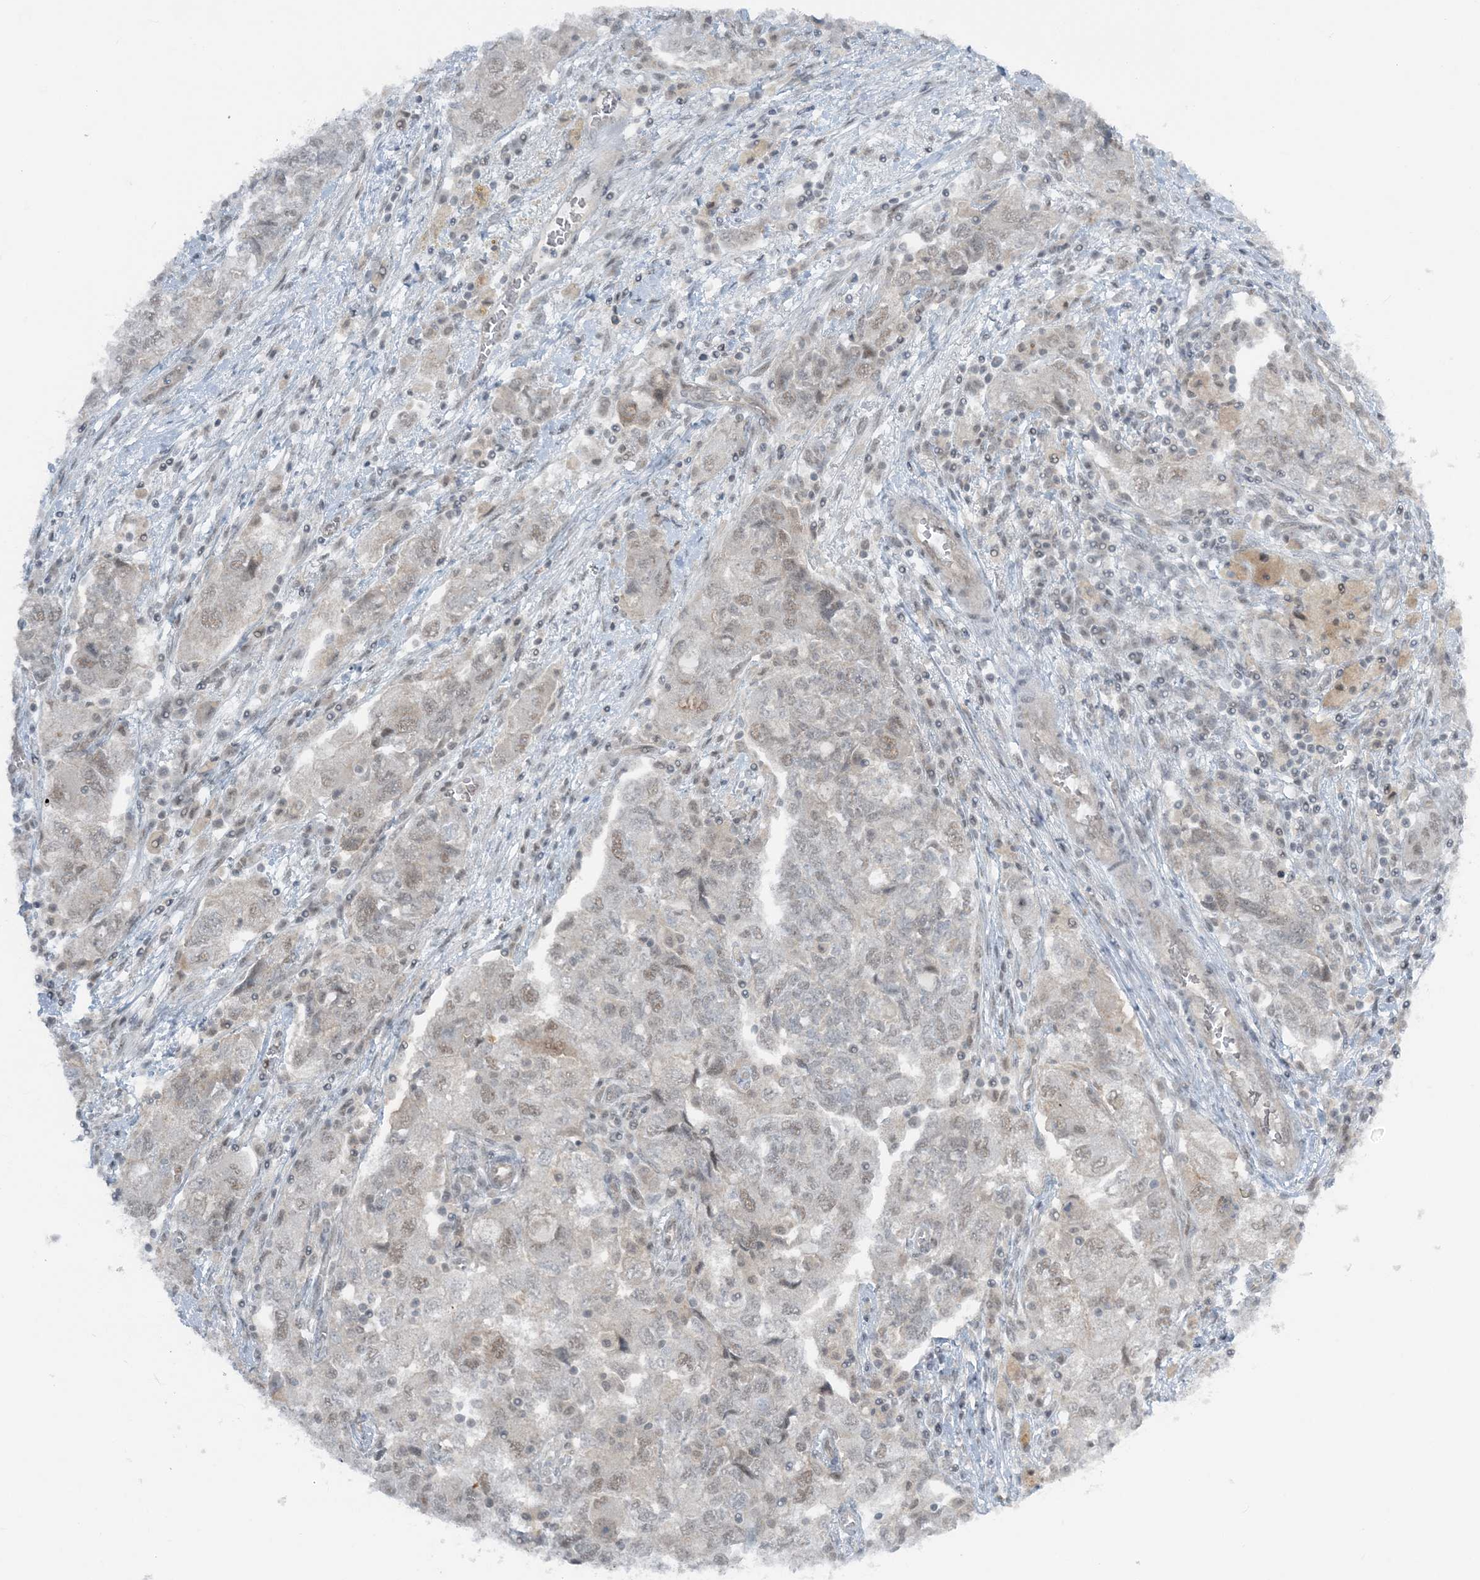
{"staining": {"intensity": "weak", "quantity": "<25%", "location": "nuclear"}, "tissue": "ovarian cancer", "cell_type": "Tumor cells", "image_type": "cancer", "snomed": [{"axis": "morphology", "description": "Carcinoma, NOS"}, {"axis": "morphology", "description": "Cystadenocarcinoma, serous, NOS"}, {"axis": "topography", "description": "Ovary"}], "caption": "IHC image of neoplastic tissue: ovarian cancer stained with DAB (3,3'-diaminobenzidine) demonstrates no significant protein positivity in tumor cells. (DAB (3,3'-diaminobenzidine) IHC, high magnification).", "gene": "ATP11A", "patient": {"sex": "female", "age": 69}}